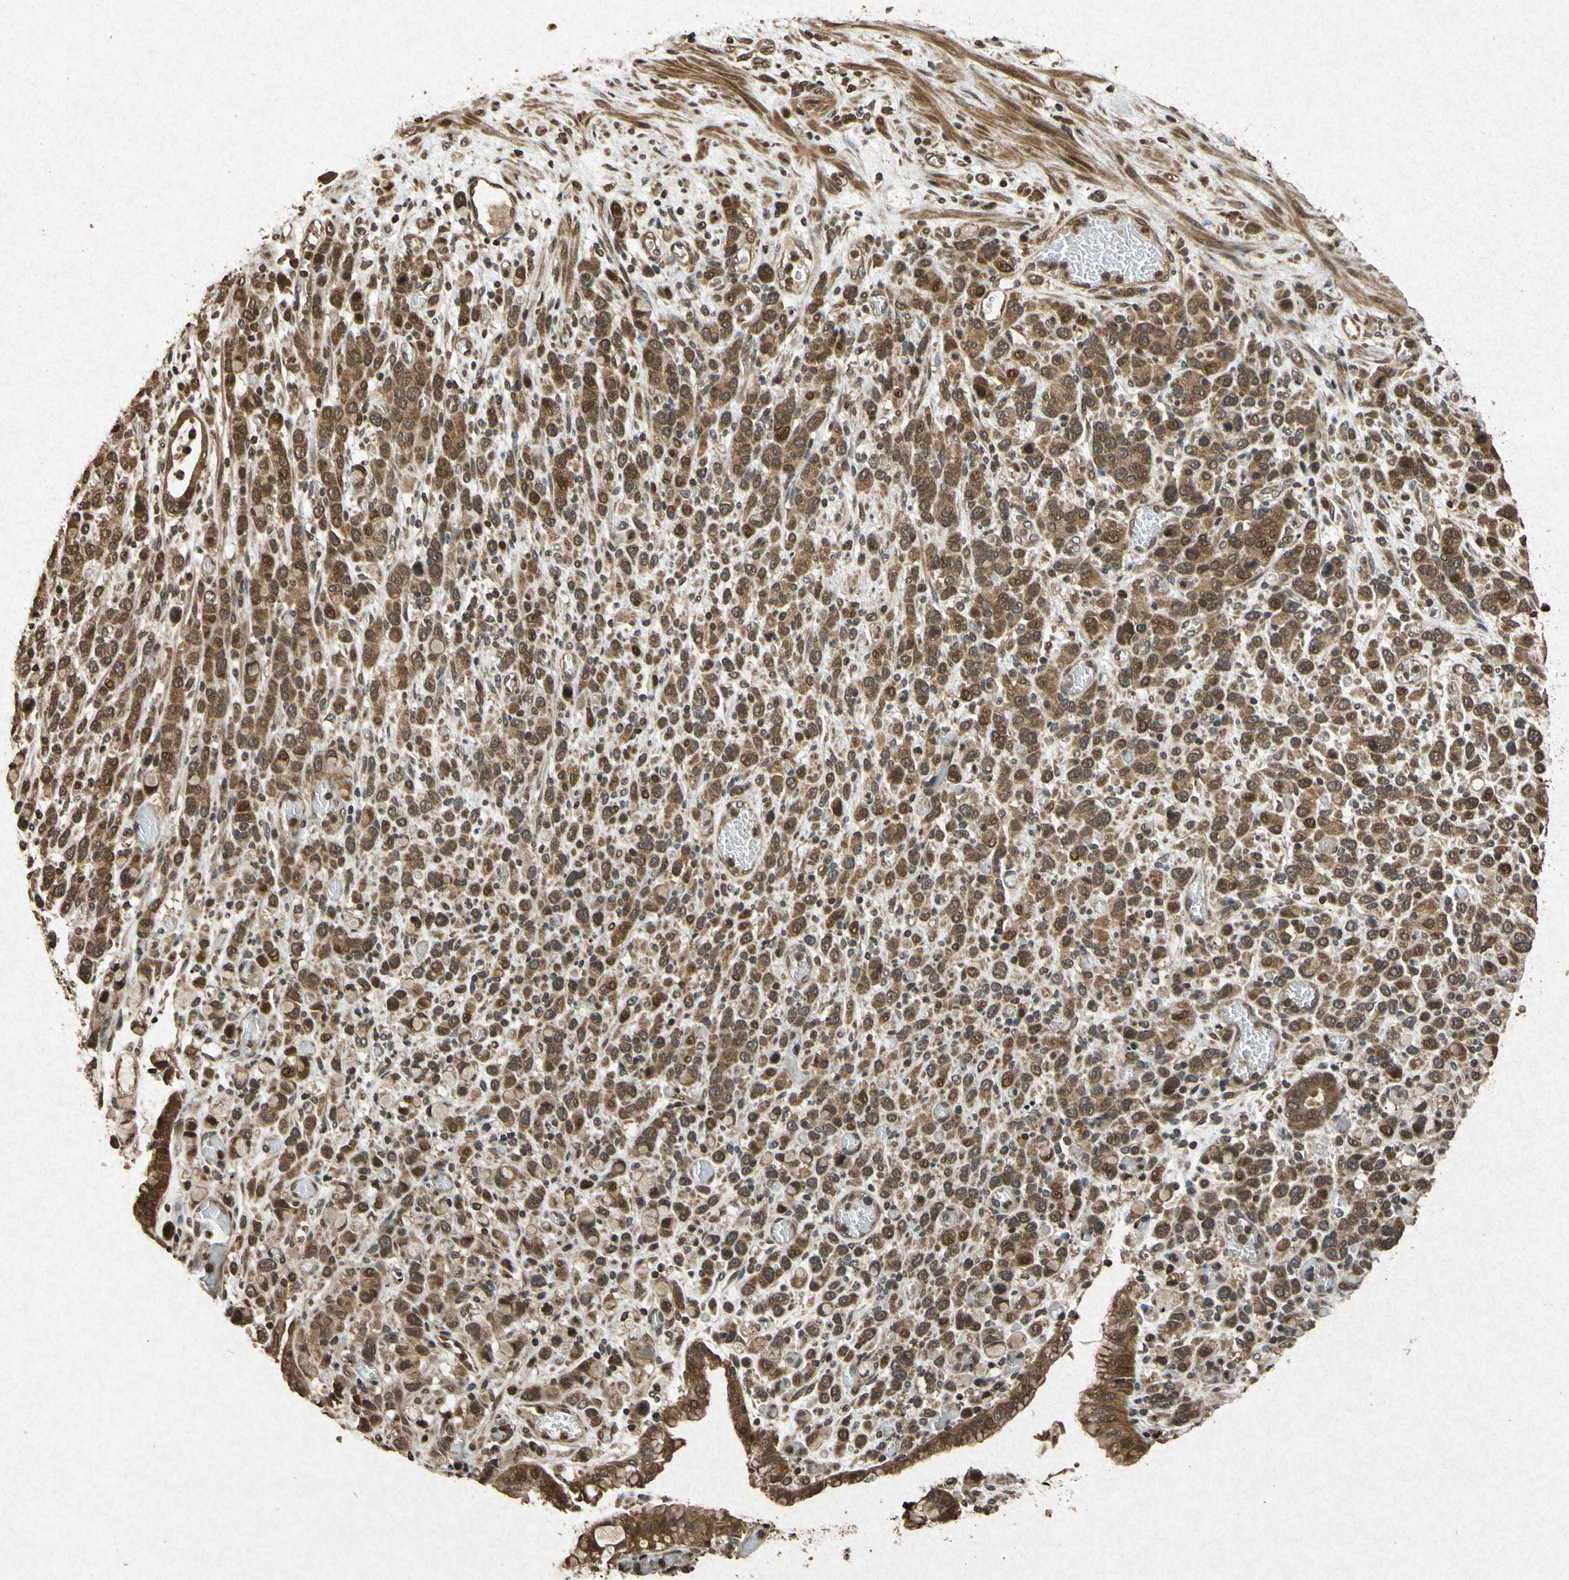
{"staining": {"intensity": "strong", "quantity": ">75%", "location": "cytoplasmic/membranous,nuclear"}, "tissue": "stomach cancer", "cell_type": "Tumor cells", "image_type": "cancer", "snomed": [{"axis": "morphology", "description": "Normal tissue, NOS"}, {"axis": "morphology", "description": "Adenocarcinoma, NOS"}, {"axis": "morphology", "description": "Adenocarcinoma, High grade"}, {"axis": "topography", "description": "Stomach, upper"}, {"axis": "topography", "description": "Stomach"}], "caption": "Immunohistochemical staining of stomach adenocarcinoma displays high levels of strong cytoplasmic/membranous and nuclear positivity in approximately >75% of tumor cells.", "gene": "ATP6V1H", "patient": {"sex": "female", "age": 65}}